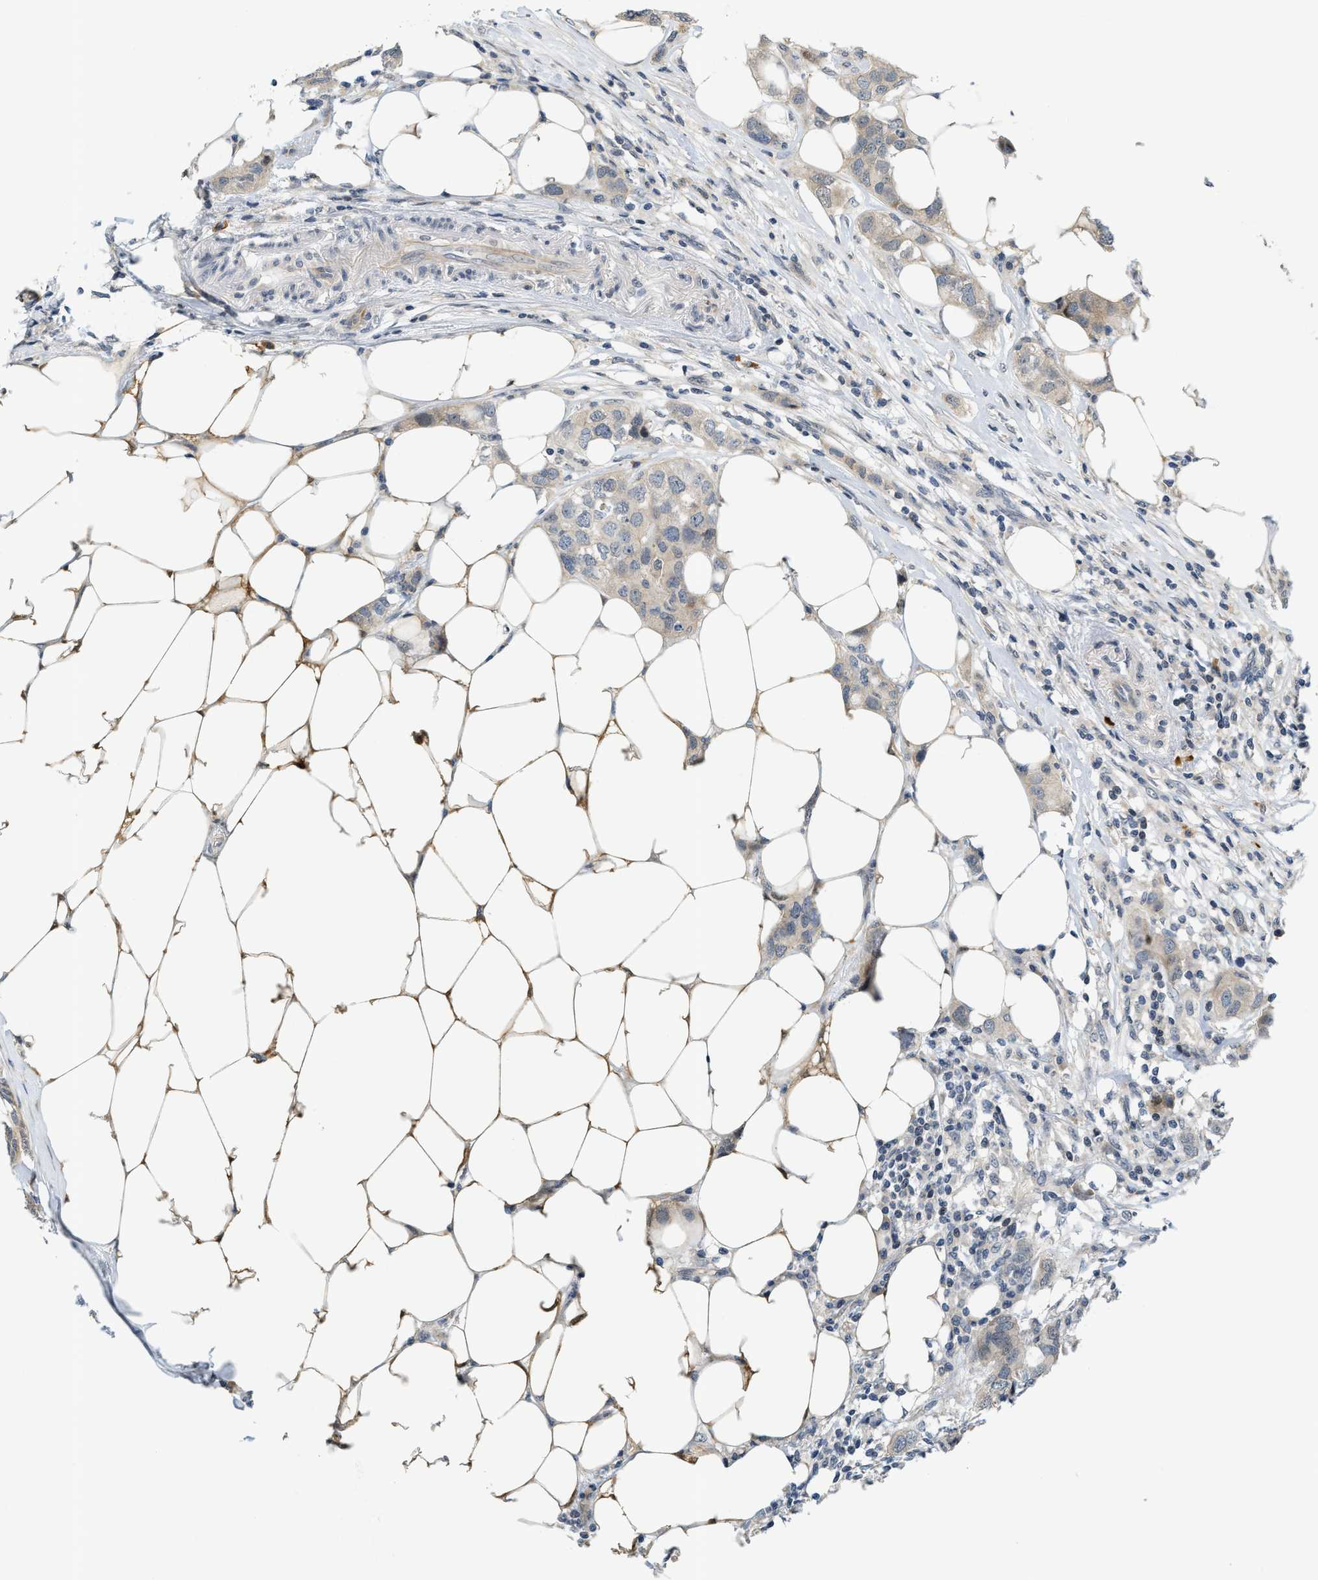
{"staining": {"intensity": "weak", "quantity": "25%-75%", "location": "cytoplasmic/membranous,nuclear"}, "tissue": "breast cancer", "cell_type": "Tumor cells", "image_type": "cancer", "snomed": [{"axis": "morphology", "description": "Duct carcinoma"}, {"axis": "topography", "description": "Breast"}], "caption": "Tumor cells demonstrate weak cytoplasmic/membranous and nuclear expression in approximately 25%-75% of cells in breast cancer (infiltrating ductal carcinoma).", "gene": "KMT2A", "patient": {"sex": "female", "age": 50}}